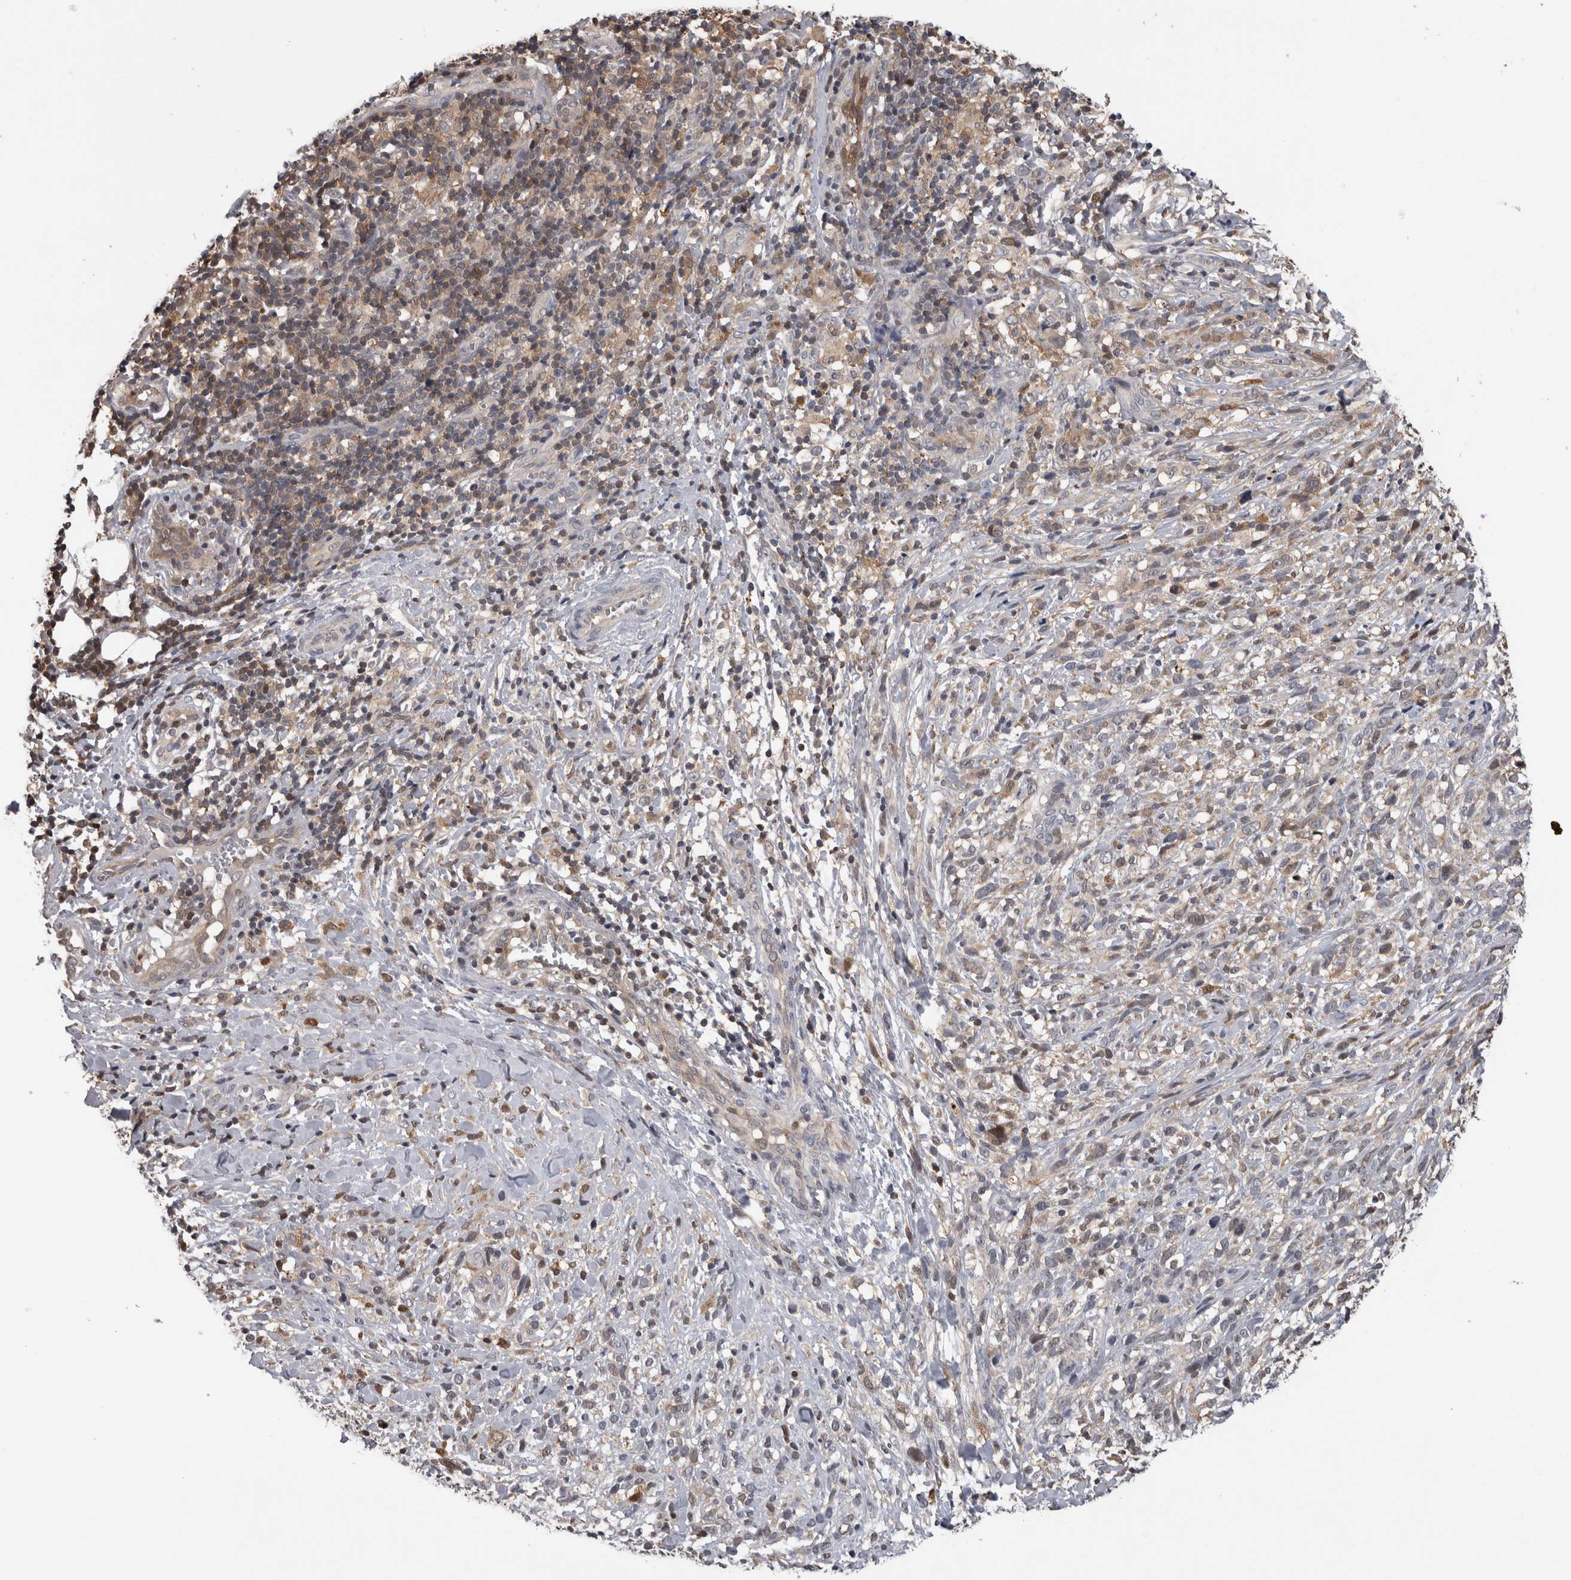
{"staining": {"intensity": "negative", "quantity": "none", "location": "none"}, "tissue": "melanoma", "cell_type": "Tumor cells", "image_type": "cancer", "snomed": [{"axis": "morphology", "description": "Malignant melanoma, NOS"}, {"axis": "topography", "description": "Skin"}], "caption": "Human melanoma stained for a protein using immunohistochemistry (IHC) exhibits no positivity in tumor cells.", "gene": "USH1G", "patient": {"sex": "female", "age": 55}}